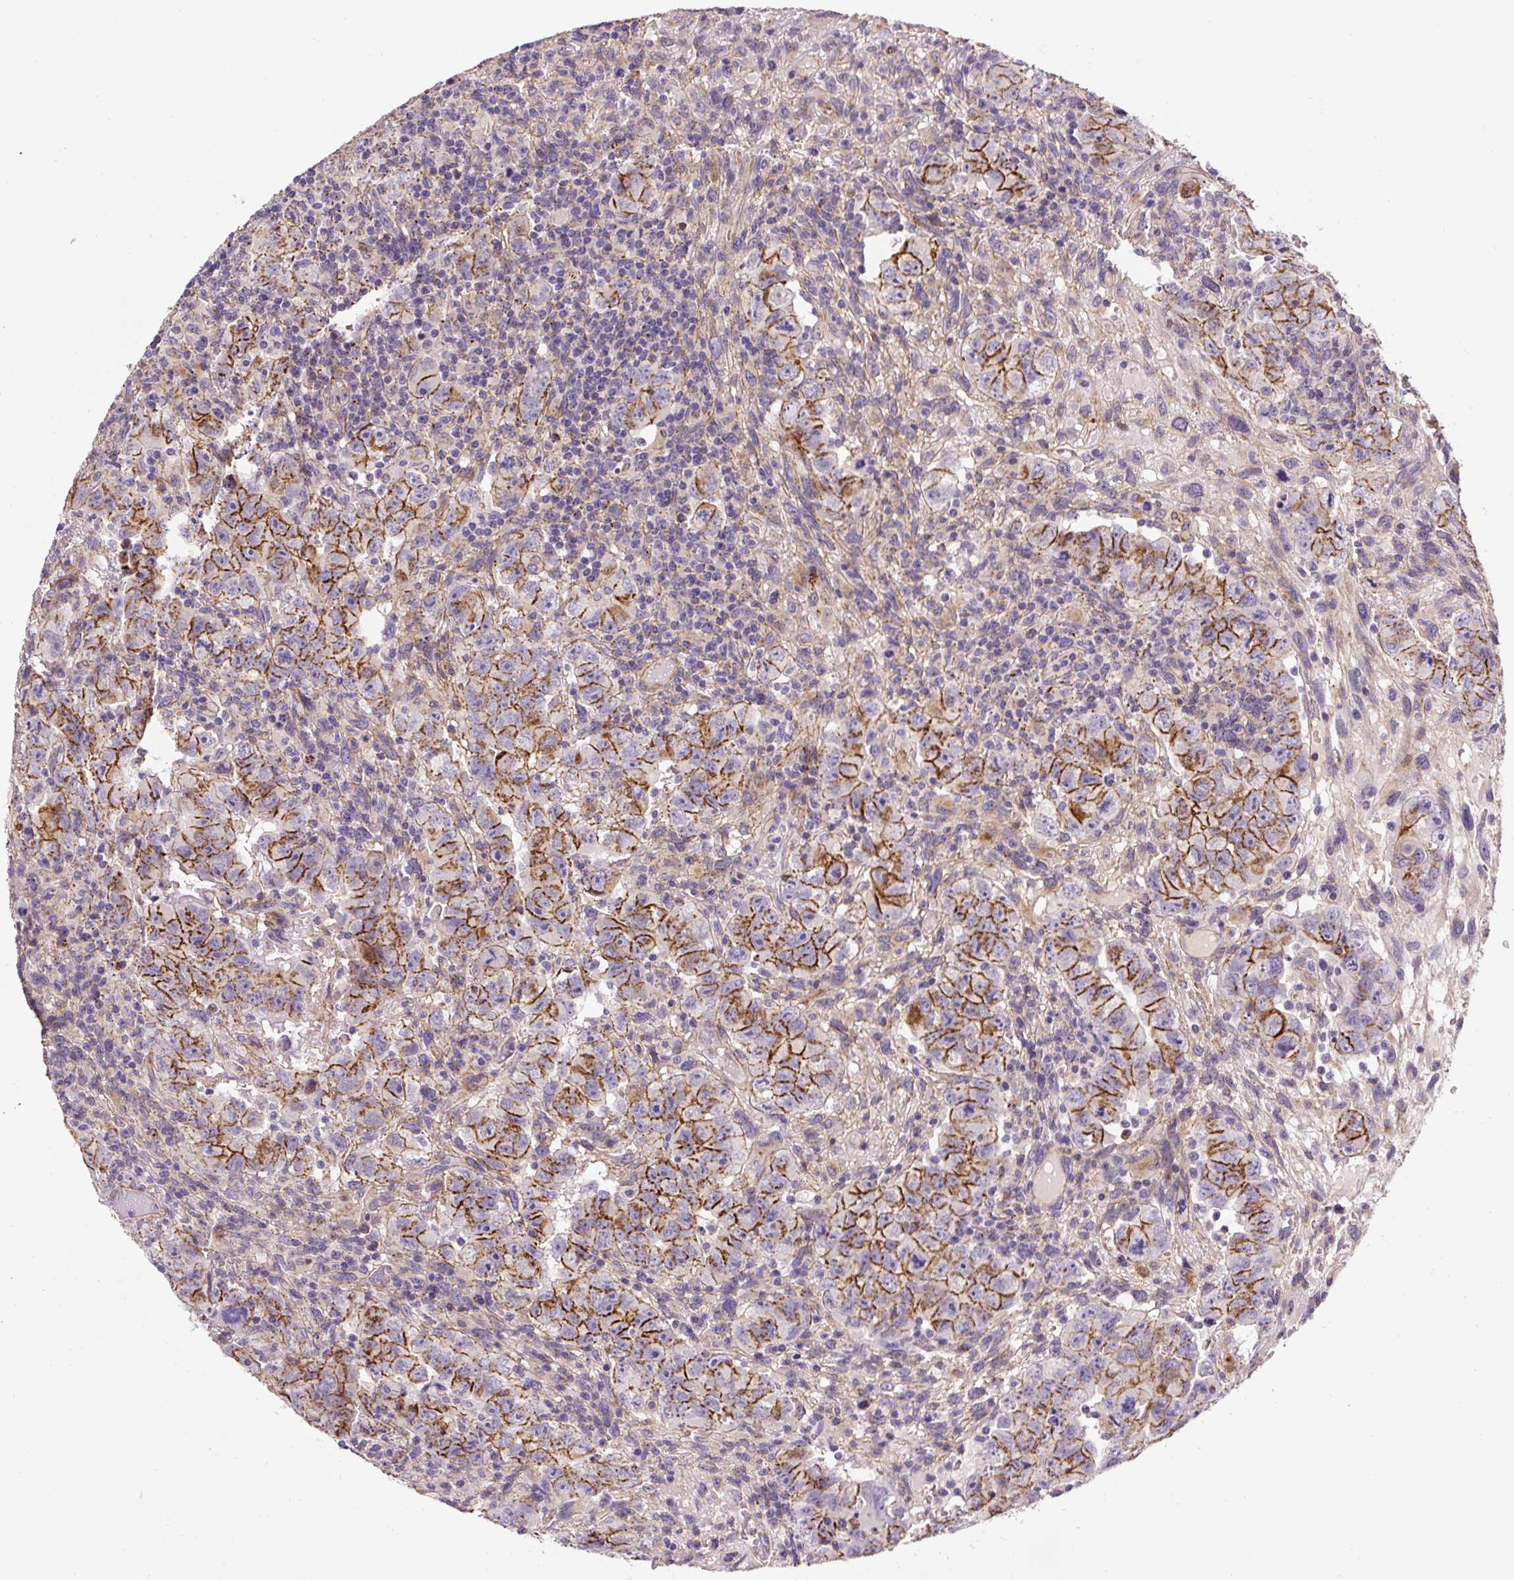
{"staining": {"intensity": "moderate", "quantity": "25%-75%", "location": "cytoplasmic/membranous"}, "tissue": "testis cancer", "cell_type": "Tumor cells", "image_type": "cancer", "snomed": [{"axis": "morphology", "description": "Carcinoma, Embryonal, NOS"}, {"axis": "topography", "description": "Testis"}], "caption": "About 25%-75% of tumor cells in testis cancer exhibit moderate cytoplasmic/membranous protein expression as visualized by brown immunohistochemical staining.", "gene": "RNF170", "patient": {"sex": "male", "age": 24}}